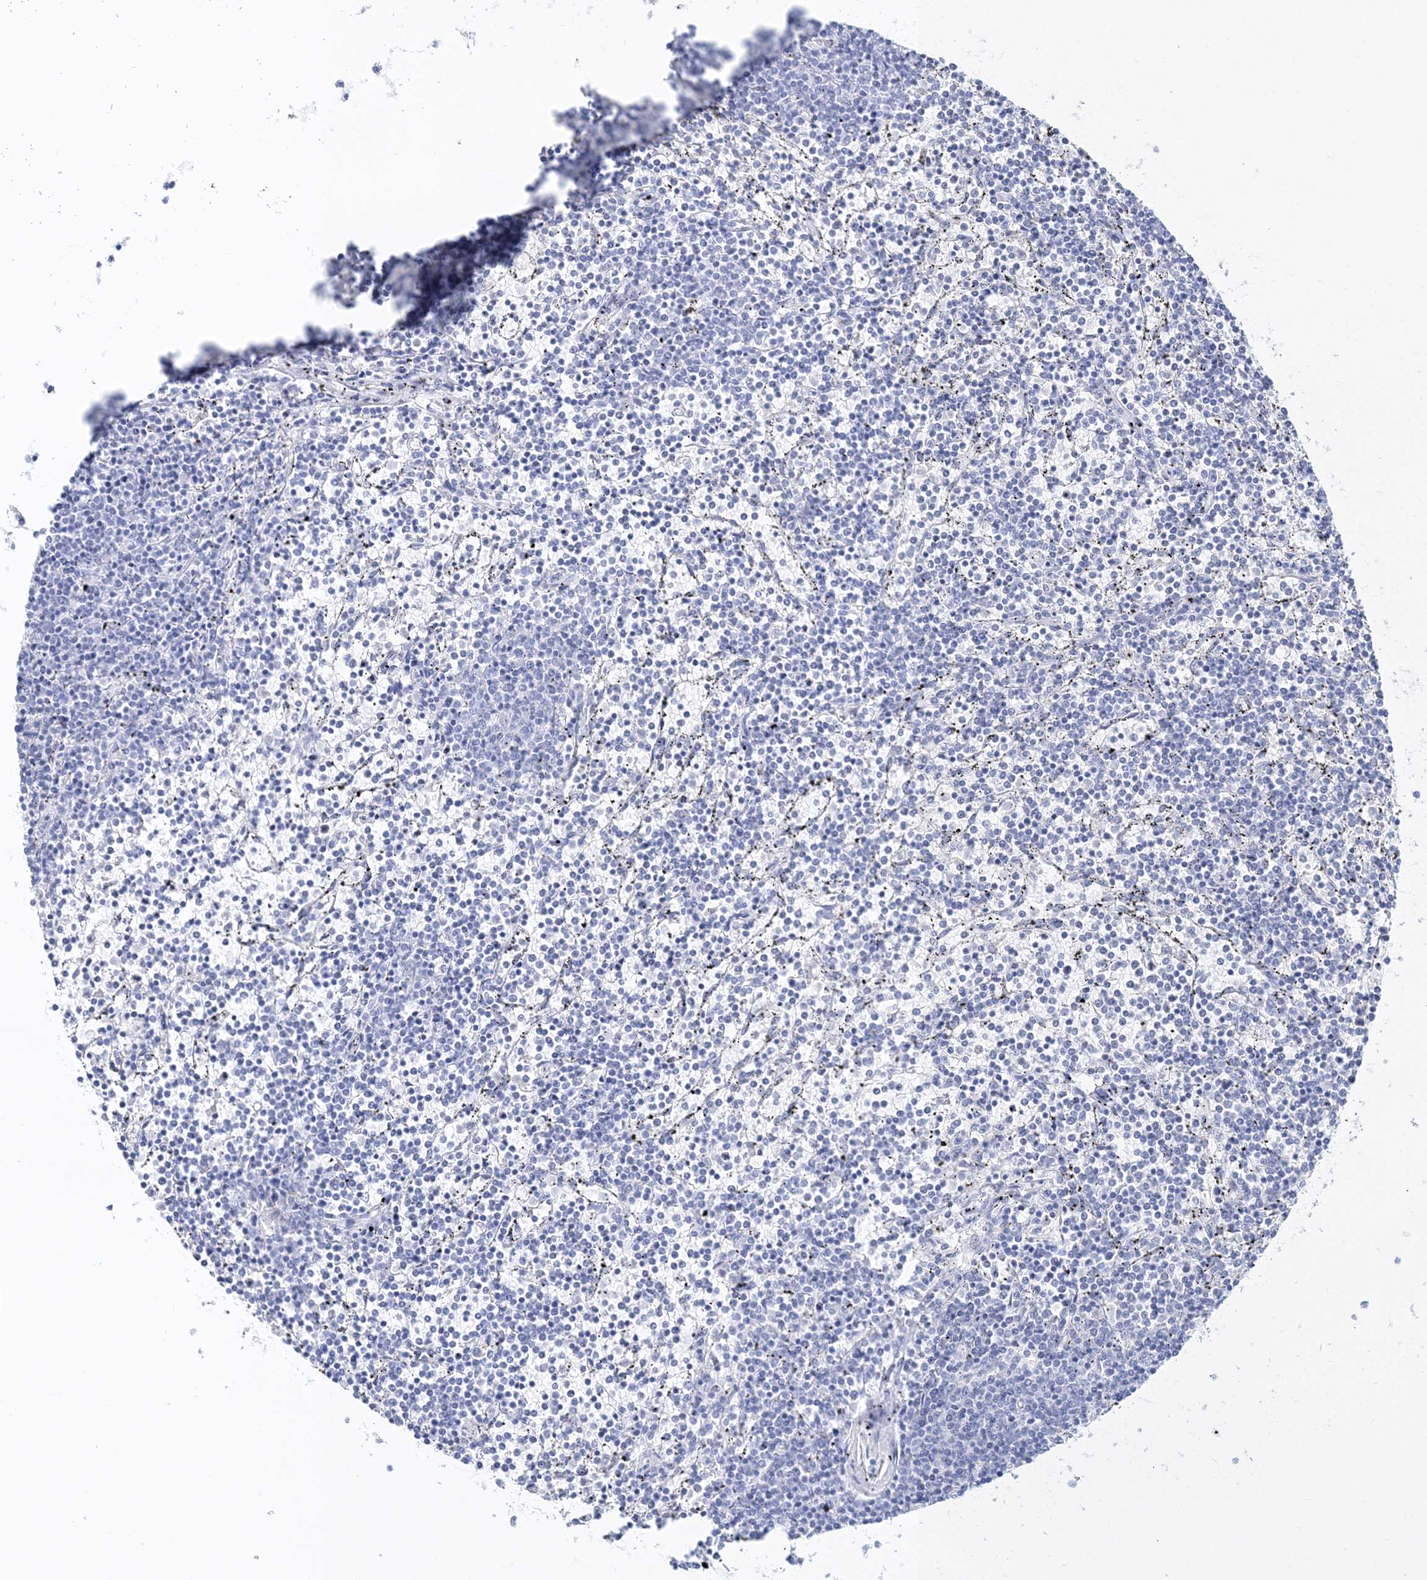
{"staining": {"intensity": "negative", "quantity": "none", "location": "none"}, "tissue": "lymphoma", "cell_type": "Tumor cells", "image_type": "cancer", "snomed": [{"axis": "morphology", "description": "Malignant lymphoma, non-Hodgkin's type, Low grade"}, {"axis": "topography", "description": "Spleen"}], "caption": "High magnification brightfield microscopy of malignant lymphoma, non-Hodgkin's type (low-grade) stained with DAB (brown) and counterstained with hematoxylin (blue): tumor cells show no significant positivity.", "gene": "MYOZ2", "patient": {"sex": "female", "age": 50}}